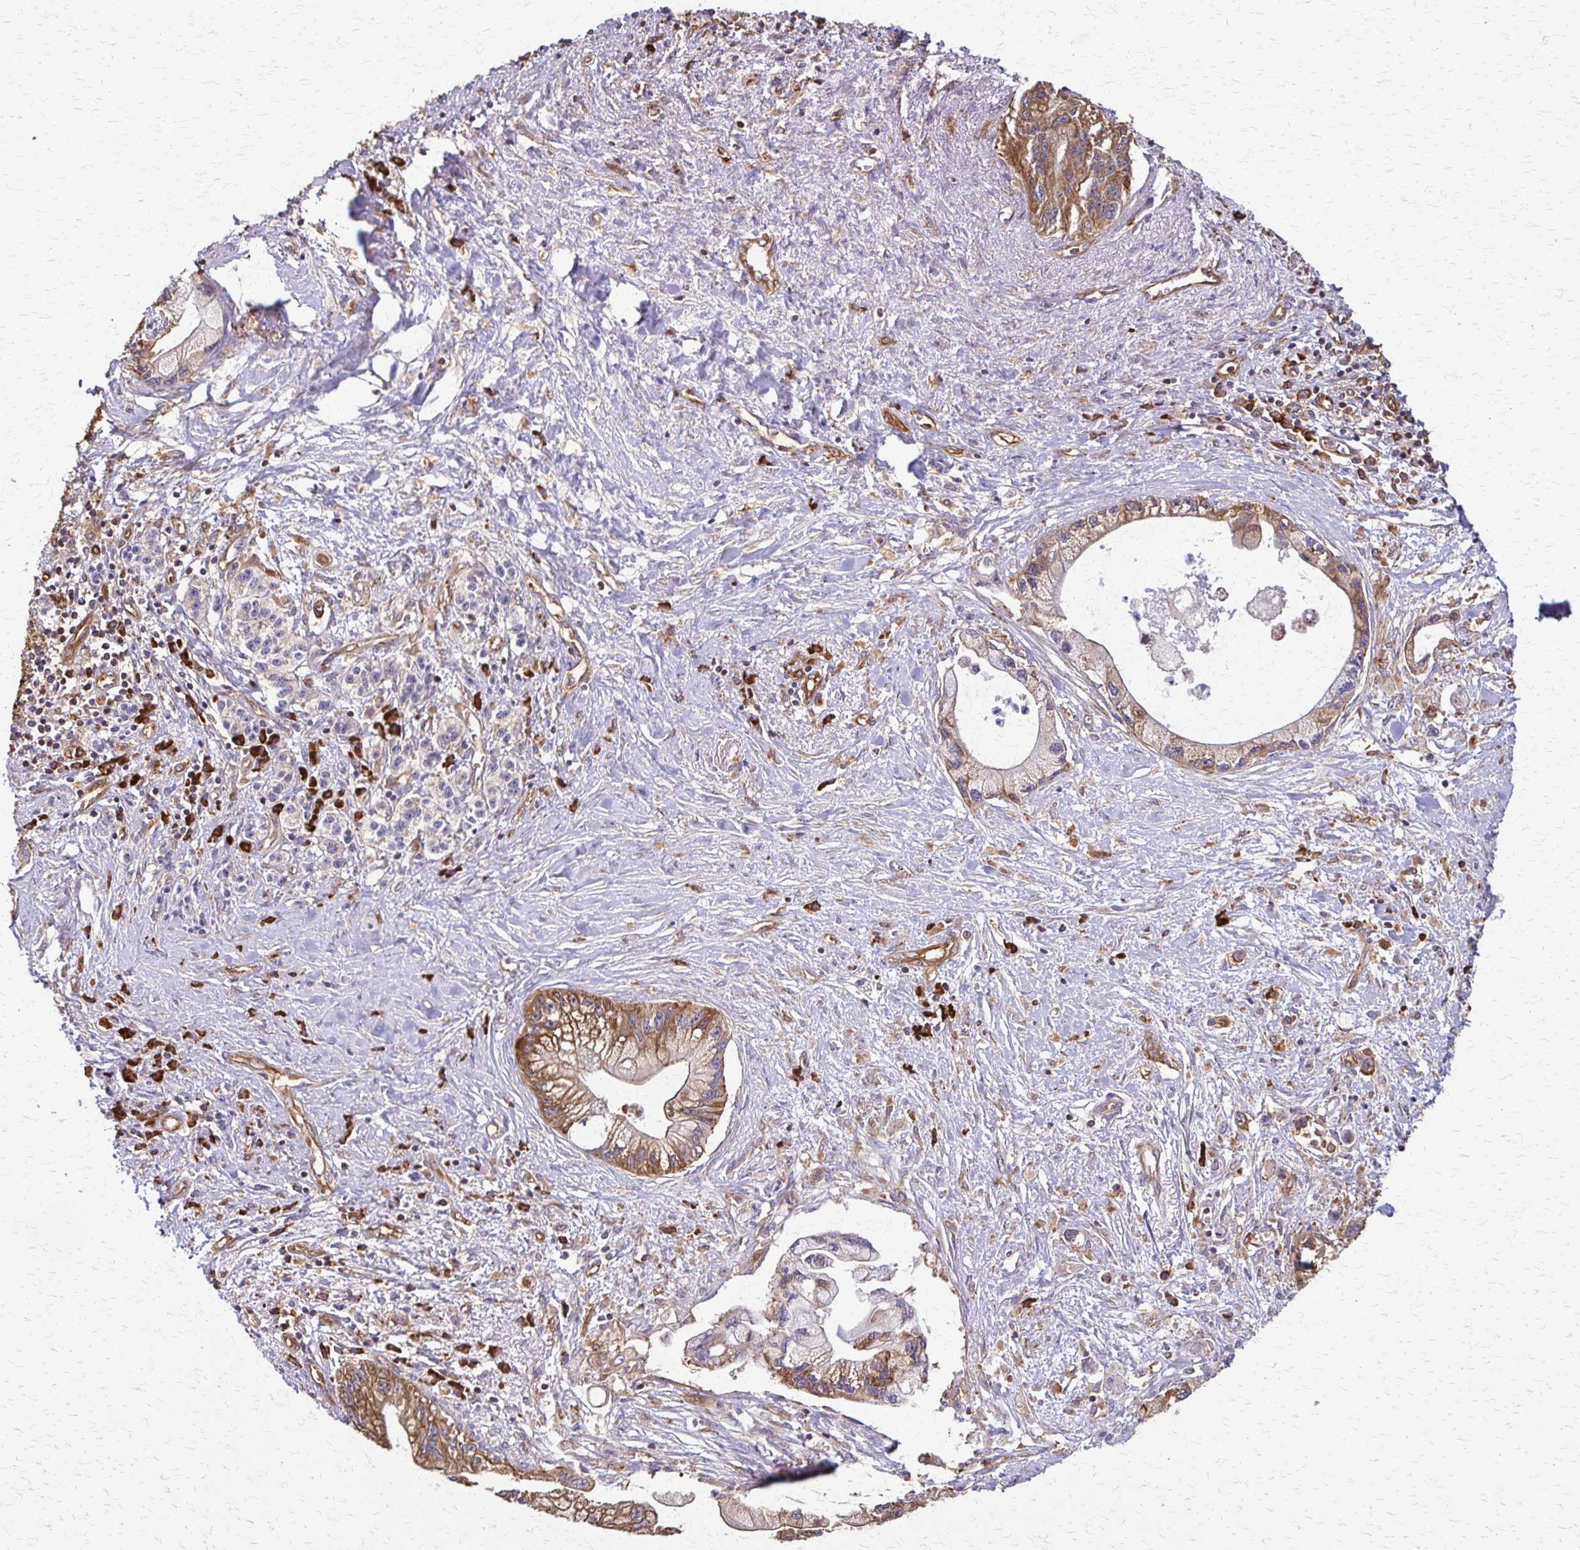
{"staining": {"intensity": "moderate", "quantity": "25%-75%", "location": "cytoplasmic/membranous"}, "tissue": "pancreatic cancer", "cell_type": "Tumor cells", "image_type": "cancer", "snomed": [{"axis": "morphology", "description": "Adenocarcinoma, NOS"}, {"axis": "topography", "description": "Pancreas"}], "caption": "A brown stain shows moderate cytoplasmic/membranous positivity of a protein in pancreatic cancer (adenocarcinoma) tumor cells. The staining is performed using DAB (3,3'-diaminobenzidine) brown chromogen to label protein expression. The nuclei are counter-stained blue using hematoxylin.", "gene": "EEF2", "patient": {"sex": "male", "age": 61}}